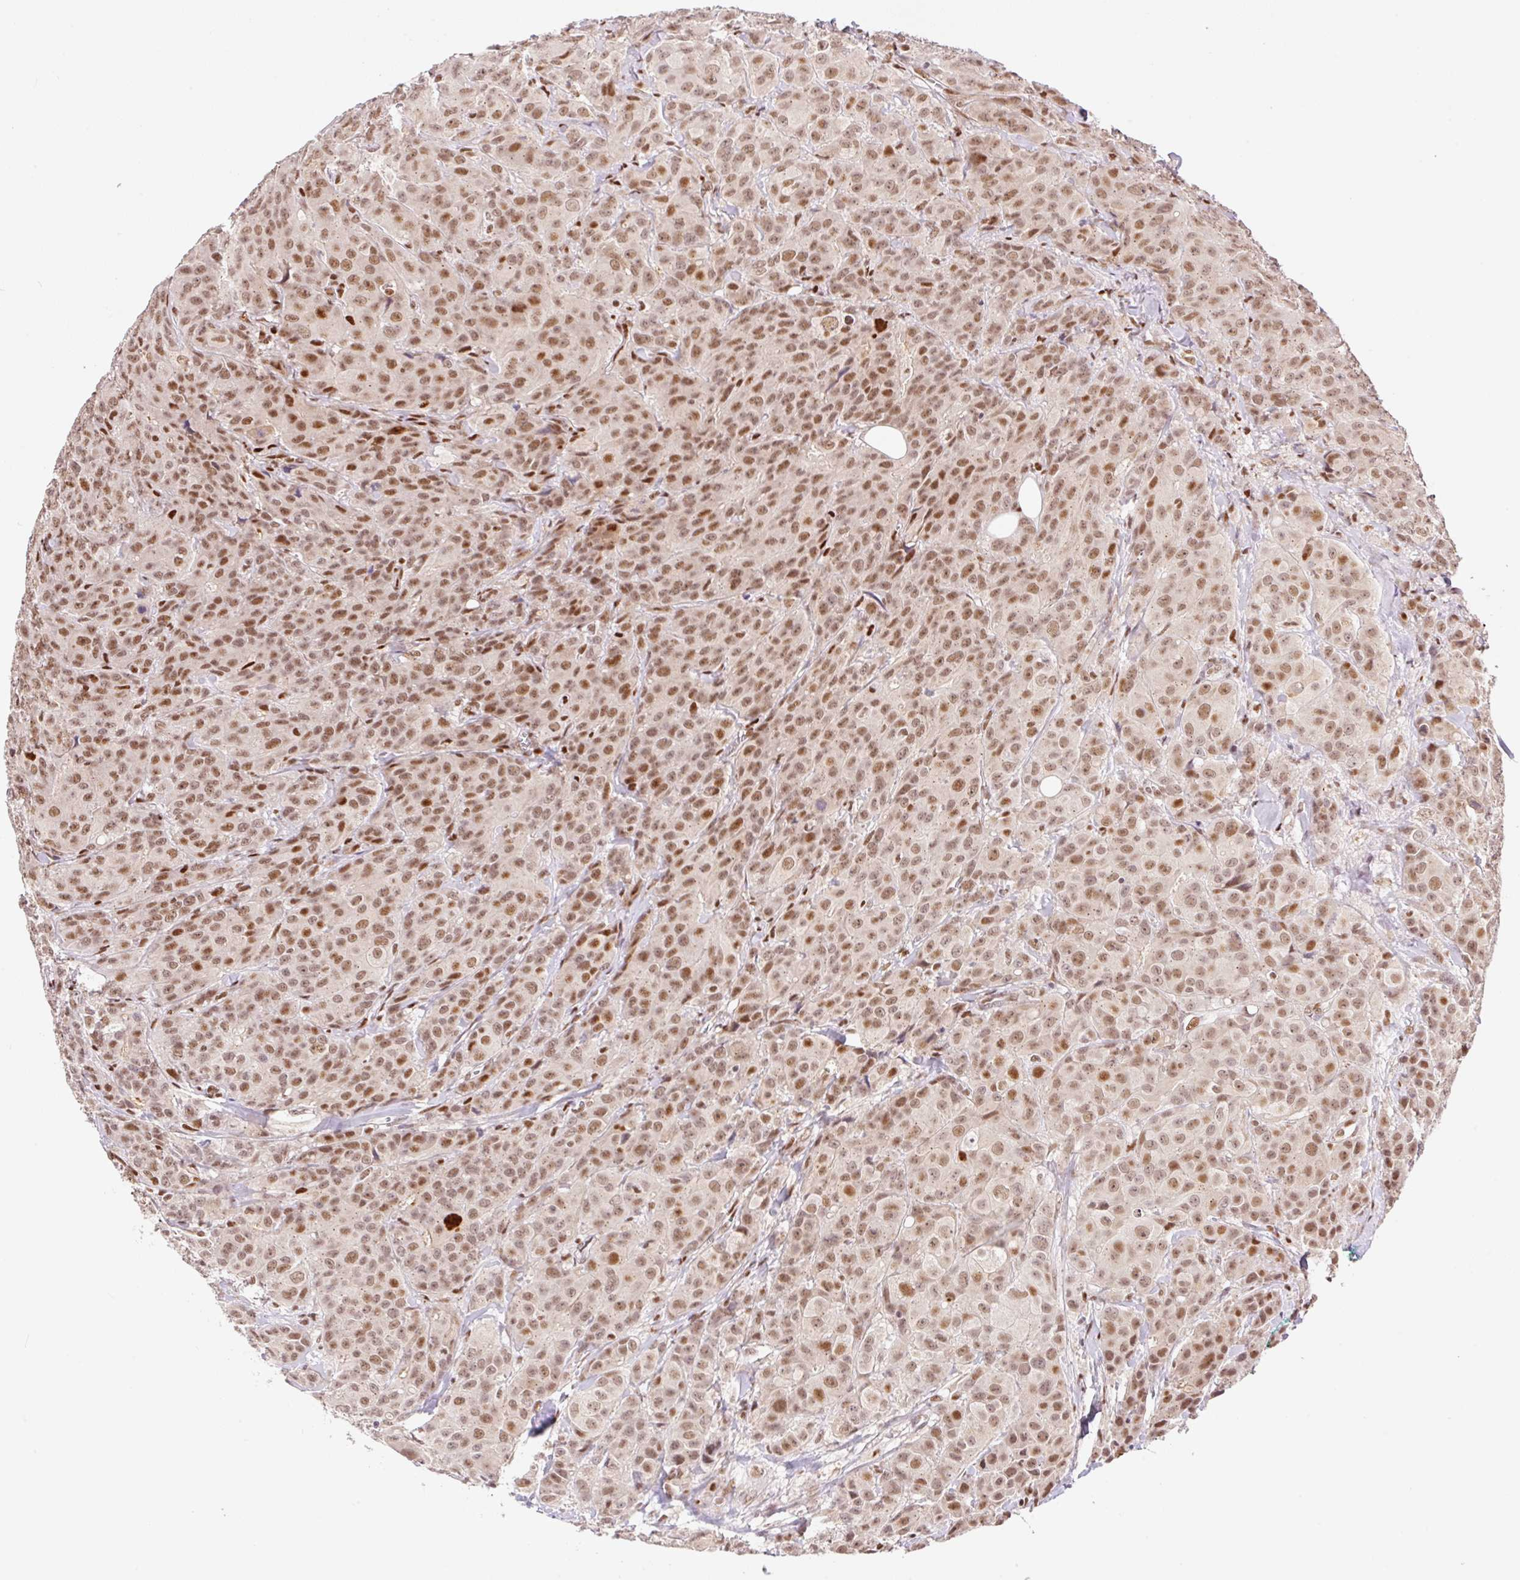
{"staining": {"intensity": "moderate", "quantity": ">75%", "location": "nuclear"}, "tissue": "breast cancer", "cell_type": "Tumor cells", "image_type": "cancer", "snomed": [{"axis": "morphology", "description": "Normal tissue, NOS"}, {"axis": "morphology", "description": "Duct carcinoma"}, {"axis": "topography", "description": "Breast"}], "caption": "Intraductal carcinoma (breast) stained for a protein demonstrates moderate nuclear positivity in tumor cells.", "gene": "GPR139", "patient": {"sex": "female", "age": 43}}